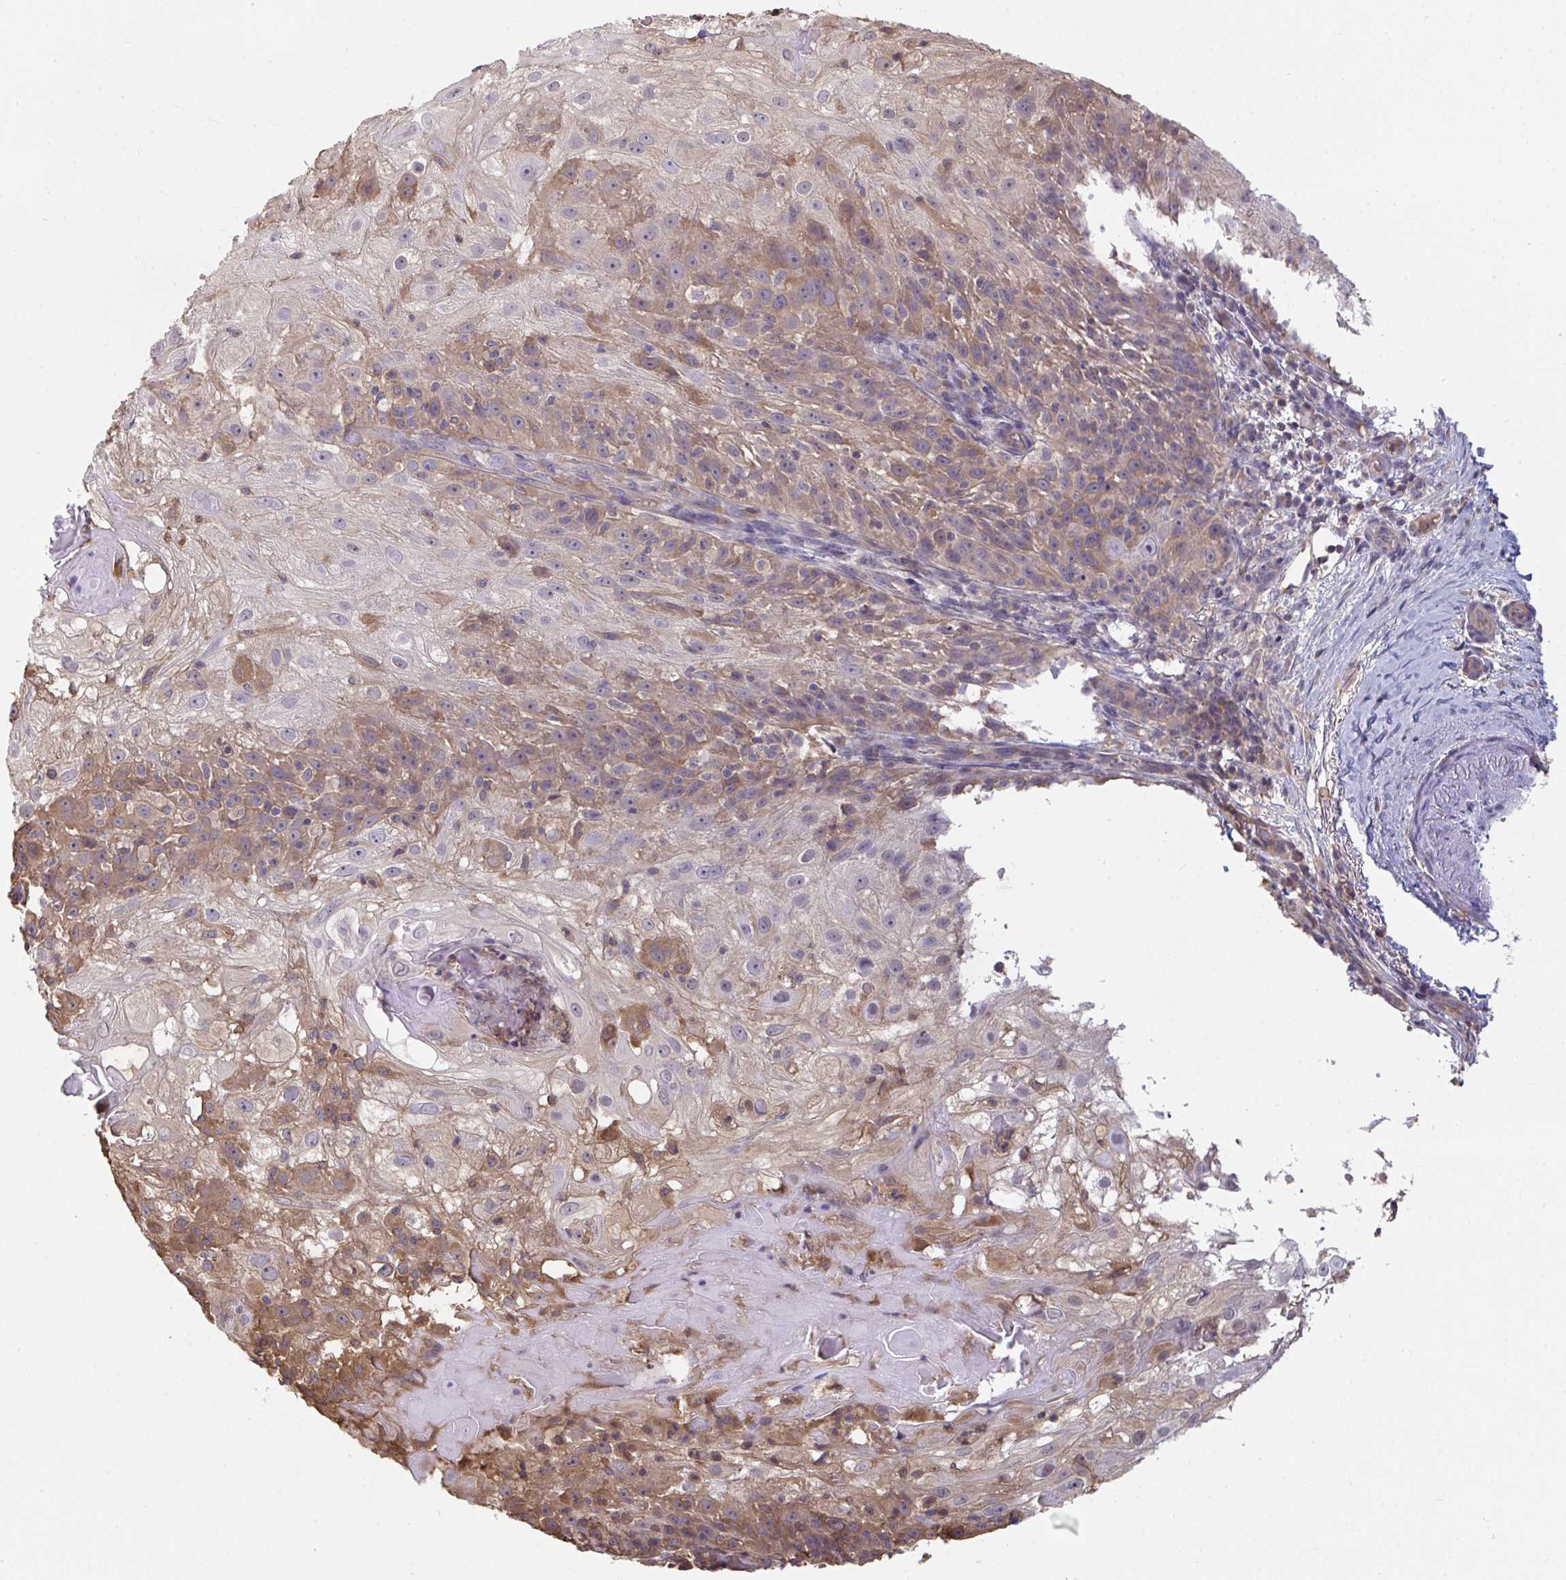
{"staining": {"intensity": "moderate", "quantity": "25%-75%", "location": "cytoplasmic/membranous,nuclear"}, "tissue": "skin cancer", "cell_type": "Tumor cells", "image_type": "cancer", "snomed": [{"axis": "morphology", "description": "Normal tissue, NOS"}, {"axis": "morphology", "description": "Squamous cell carcinoma, NOS"}, {"axis": "topography", "description": "Skin"}], "caption": "IHC of human skin cancer displays medium levels of moderate cytoplasmic/membranous and nuclear expression in about 25%-75% of tumor cells.", "gene": "TTC9C", "patient": {"sex": "female", "age": 83}}